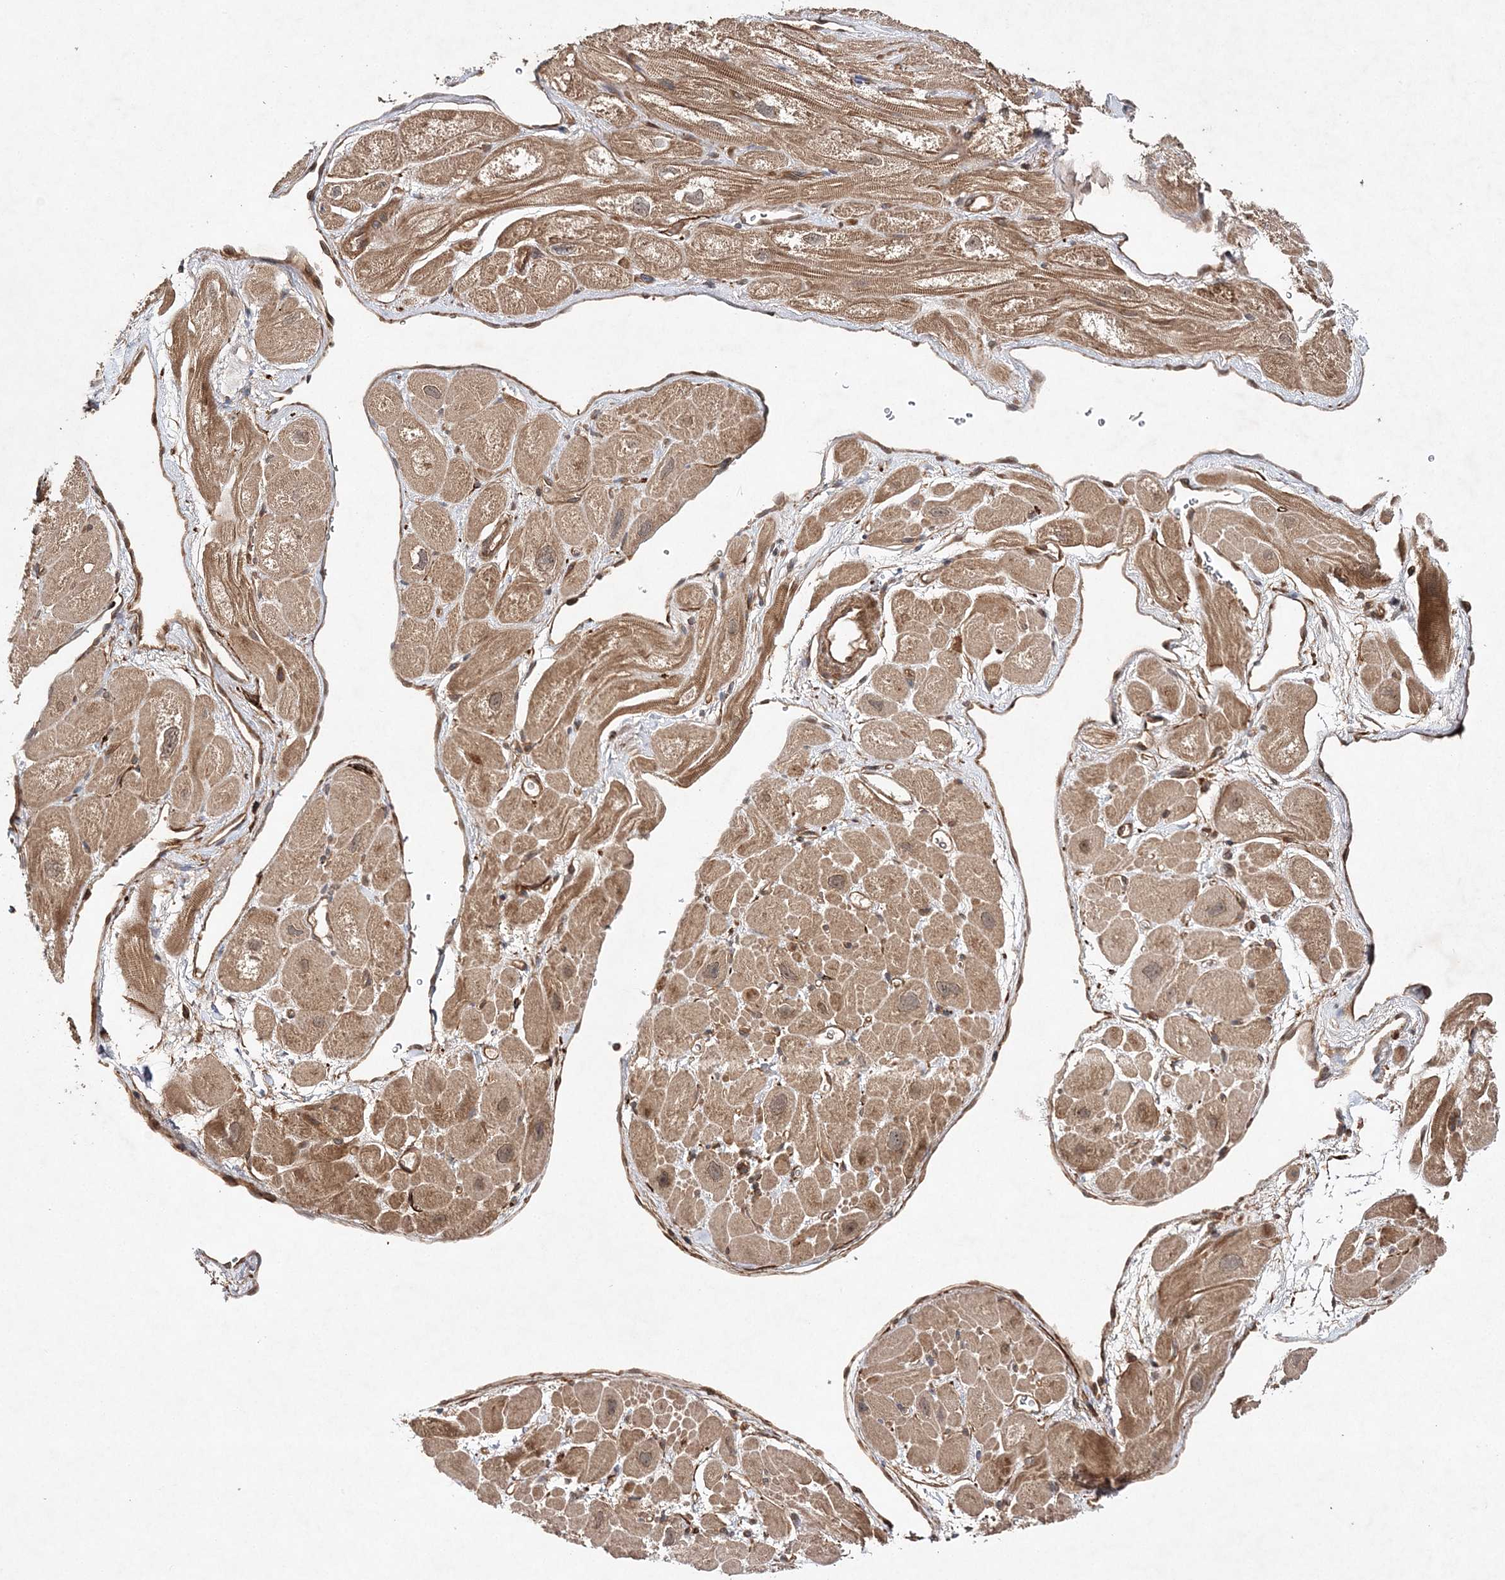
{"staining": {"intensity": "moderate", "quantity": ">75%", "location": "cytoplasmic/membranous"}, "tissue": "heart muscle", "cell_type": "Cardiomyocytes", "image_type": "normal", "snomed": [{"axis": "morphology", "description": "Normal tissue, NOS"}, {"axis": "topography", "description": "Heart"}], "caption": "Cardiomyocytes demonstrate medium levels of moderate cytoplasmic/membranous staining in approximately >75% of cells in normal heart muscle. (Stains: DAB (3,3'-diaminobenzidine) in brown, nuclei in blue, Microscopy: brightfield microscopy at high magnification).", "gene": "TMEM9B", "patient": {"sex": "male", "age": 49}}